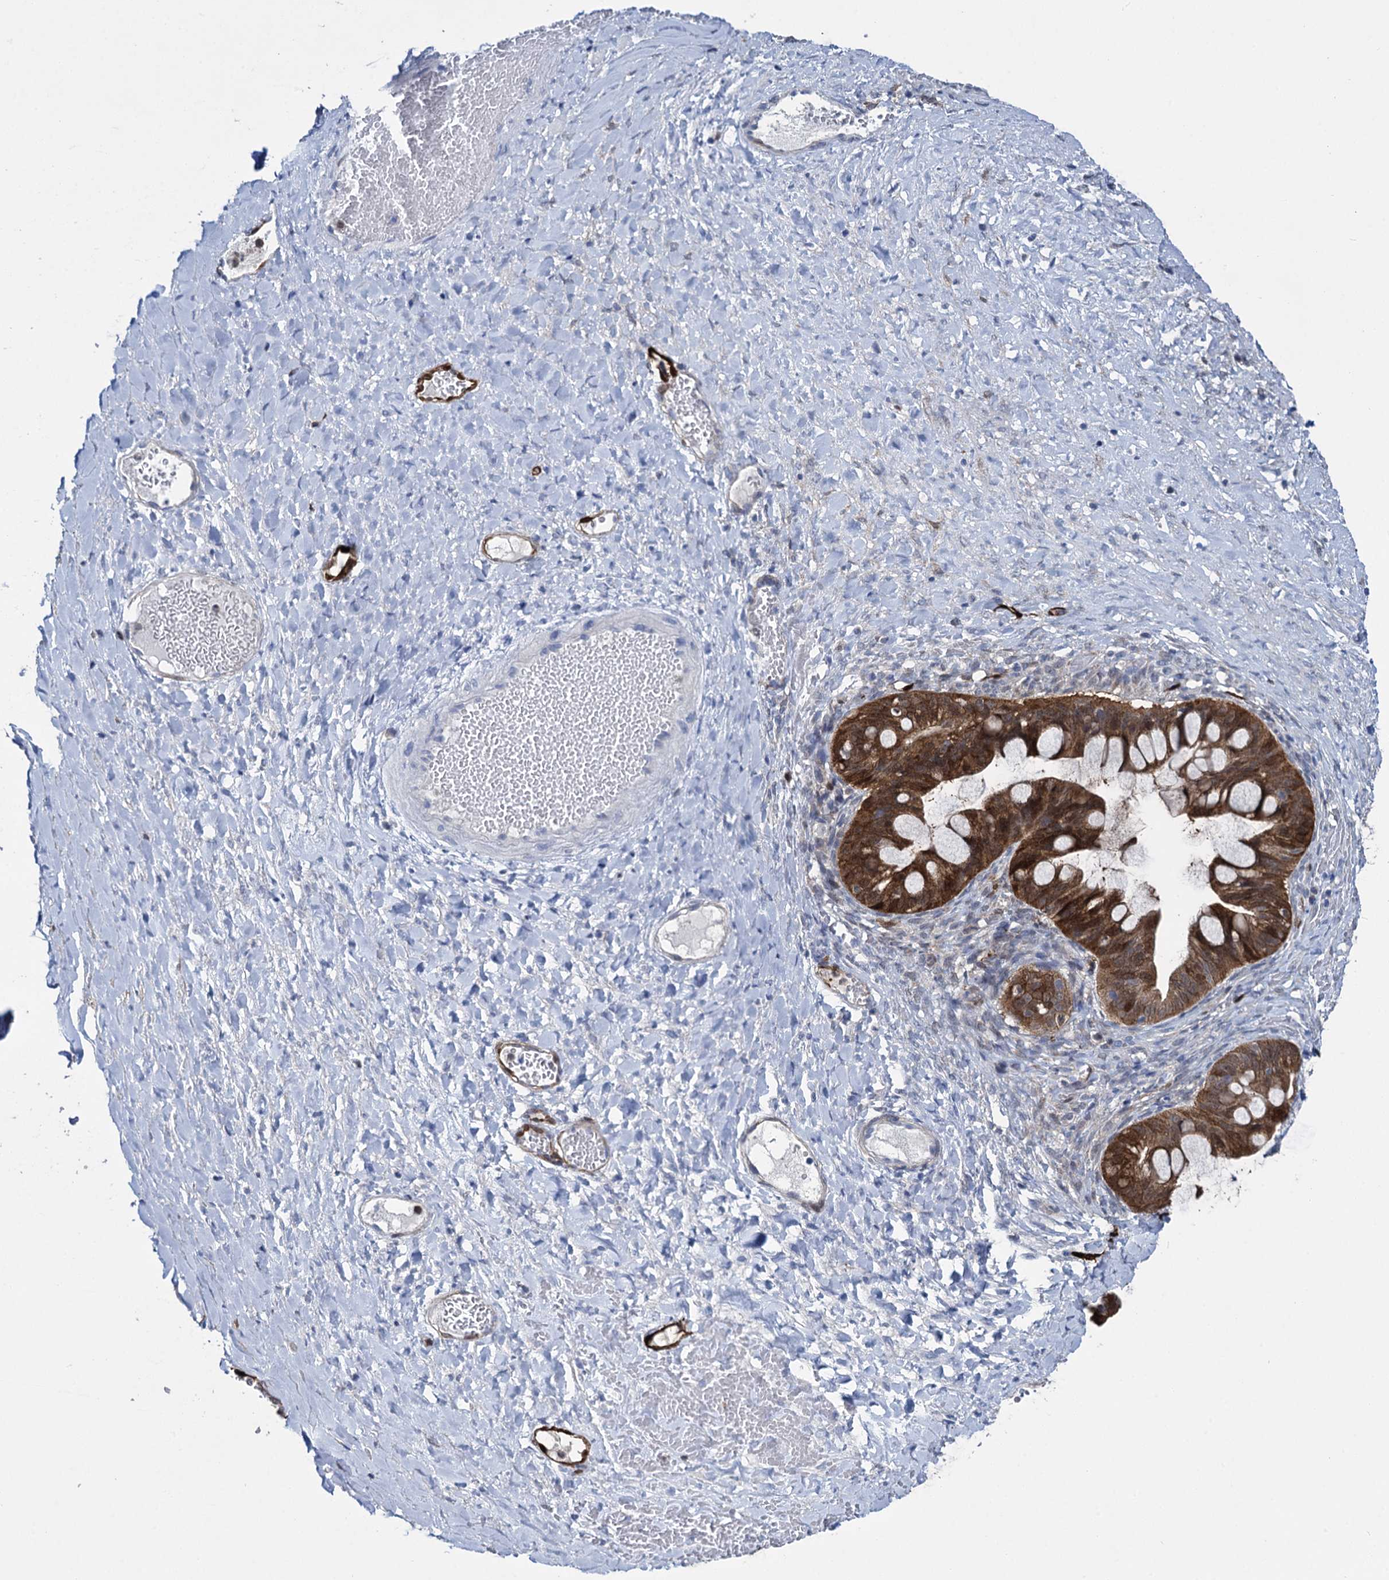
{"staining": {"intensity": "strong", "quantity": ">75%", "location": "cytoplasmic/membranous,nuclear"}, "tissue": "ovarian cancer", "cell_type": "Tumor cells", "image_type": "cancer", "snomed": [{"axis": "morphology", "description": "Cystadenocarcinoma, mucinous, NOS"}, {"axis": "topography", "description": "Ovary"}], "caption": "Strong cytoplasmic/membranous and nuclear protein staining is identified in about >75% of tumor cells in mucinous cystadenocarcinoma (ovarian). The protein is stained brown, and the nuclei are stained in blue (DAB IHC with brightfield microscopy, high magnification).", "gene": "FABP5", "patient": {"sex": "female", "age": 73}}